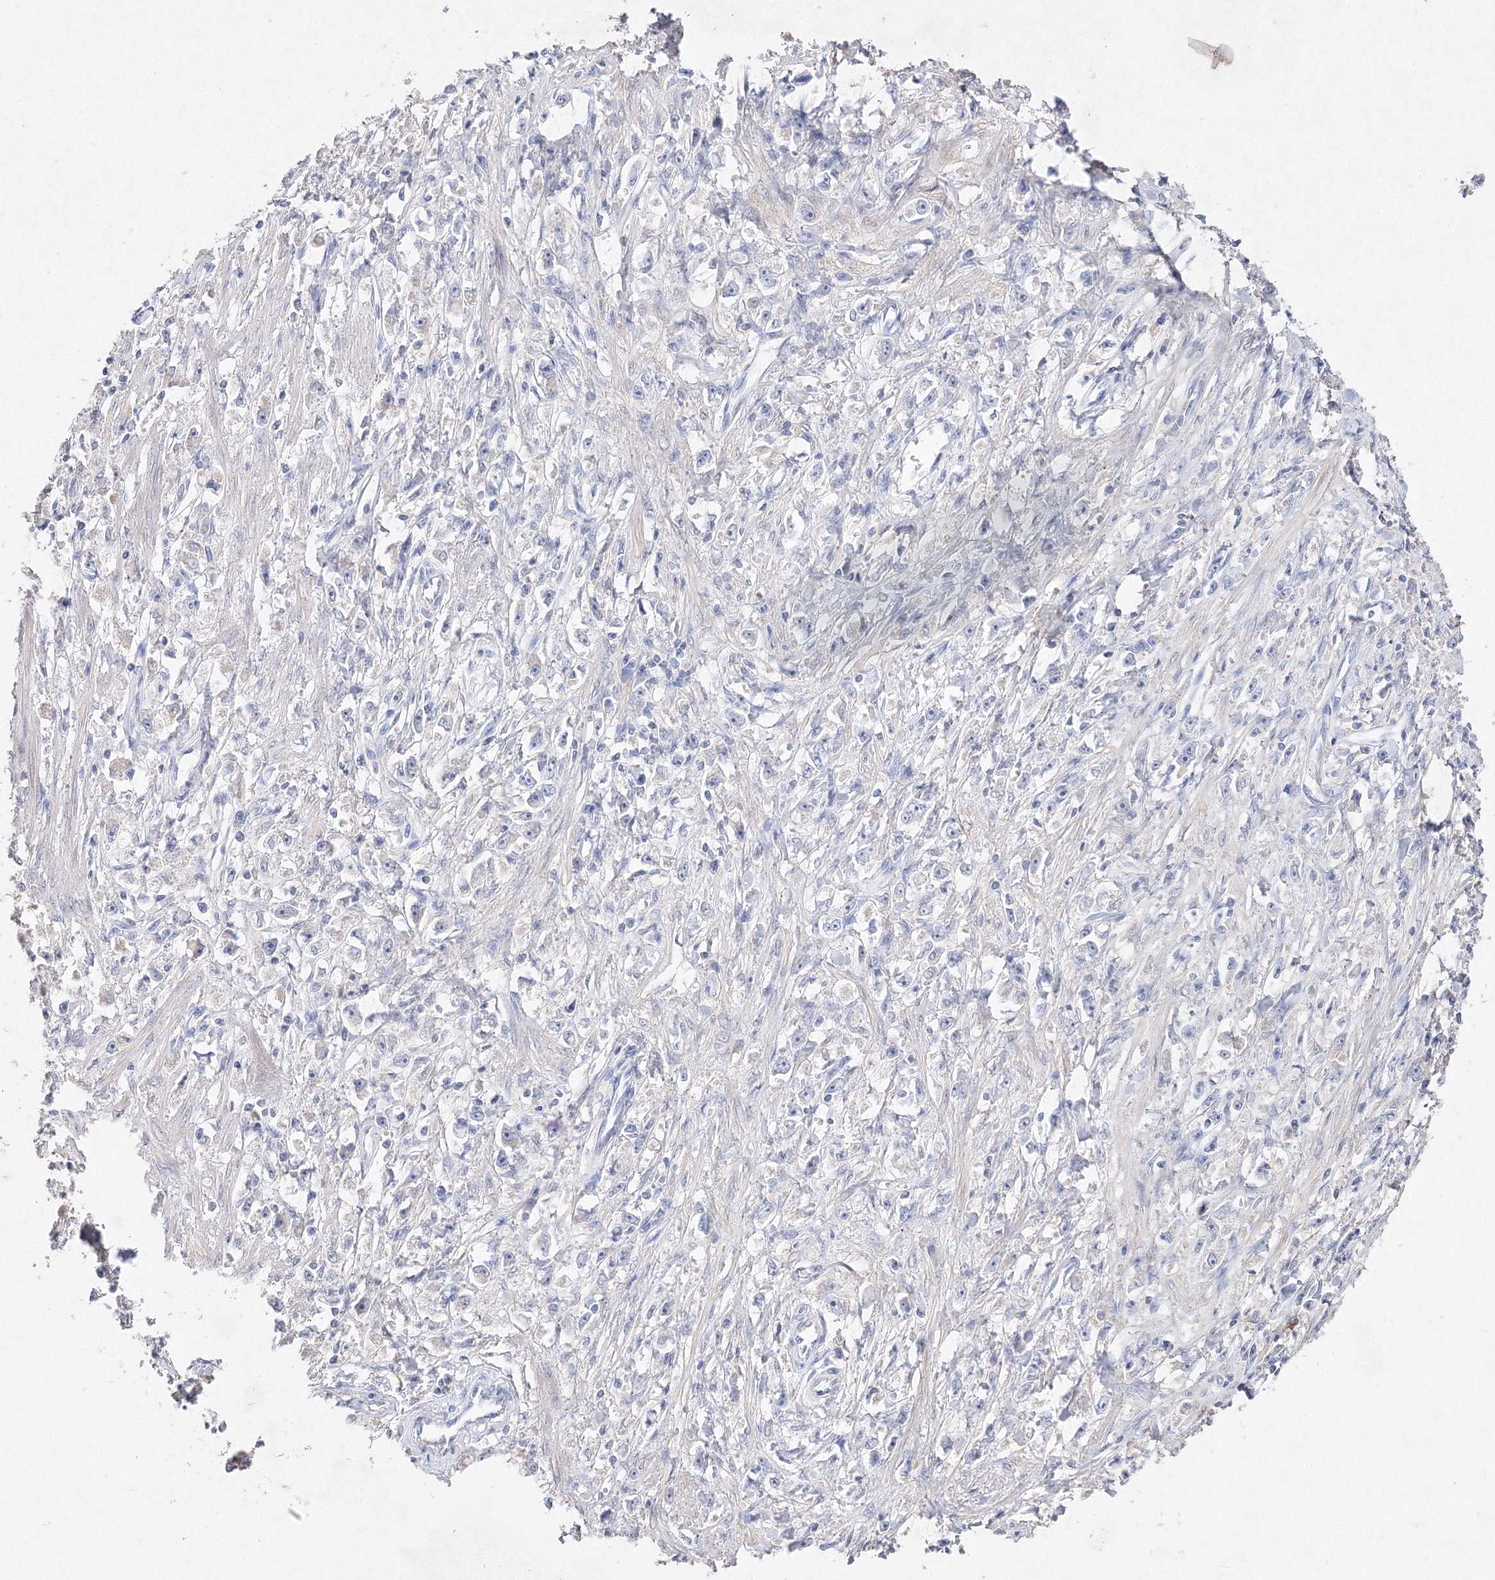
{"staining": {"intensity": "negative", "quantity": "none", "location": "none"}, "tissue": "stomach cancer", "cell_type": "Tumor cells", "image_type": "cancer", "snomed": [{"axis": "morphology", "description": "Adenocarcinoma, NOS"}, {"axis": "topography", "description": "Stomach"}], "caption": "Photomicrograph shows no protein staining in tumor cells of stomach cancer (adenocarcinoma) tissue.", "gene": "GLS", "patient": {"sex": "female", "age": 59}}